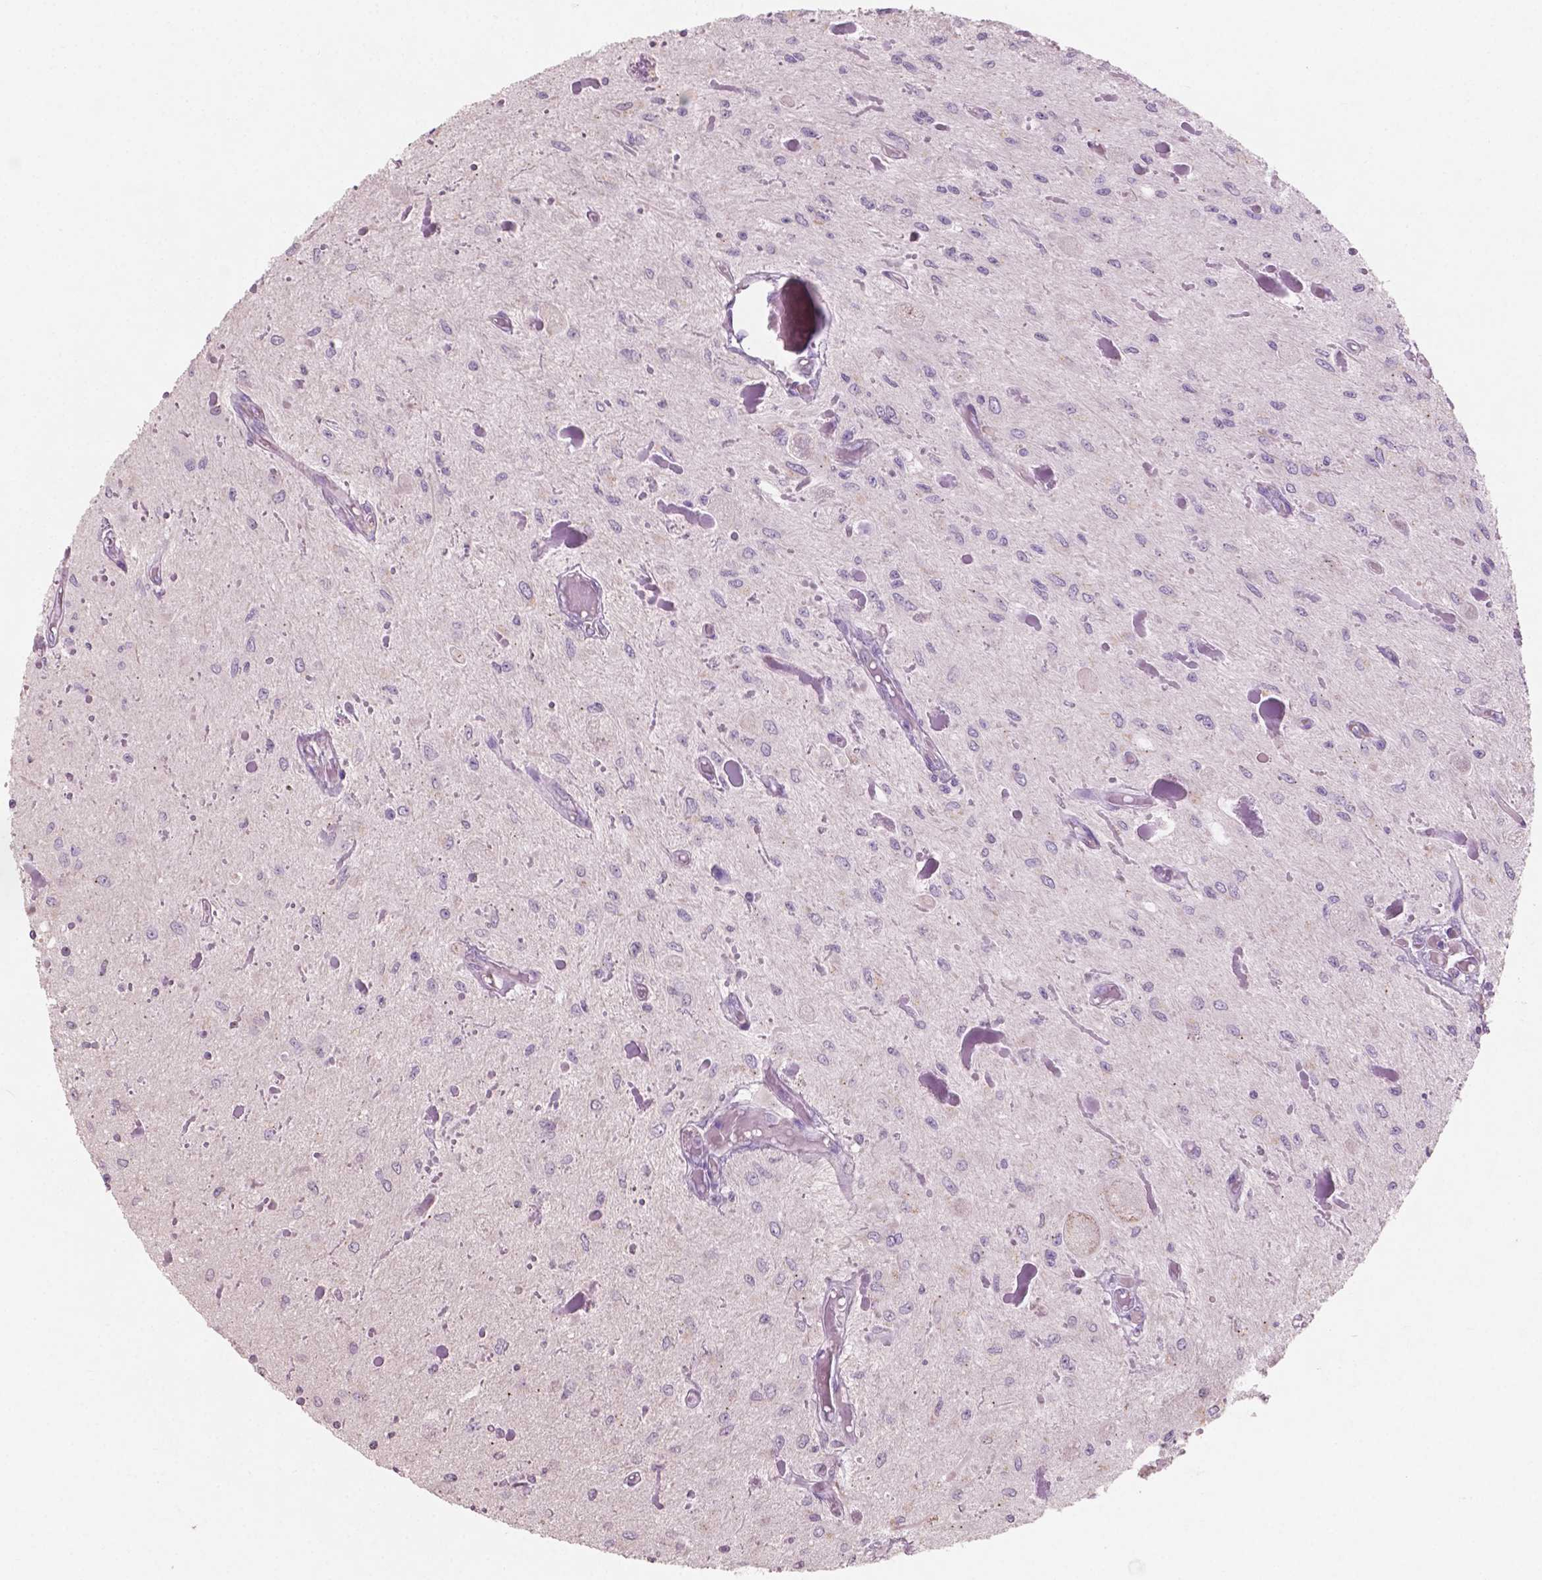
{"staining": {"intensity": "negative", "quantity": "none", "location": "none"}, "tissue": "glioma", "cell_type": "Tumor cells", "image_type": "cancer", "snomed": [{"axis": "morphology", "description": "Glioma, malignant, Low grade"}, {"axis": "topography", "description": "Cerebellum"}], "caption": "Low-grade glioma (malignant) stained for a protein using immunohistochemistry demonstrates no staining tumor cells.", "gene": "AWAT1", "patient": {"sex": "female", "age": 14}}